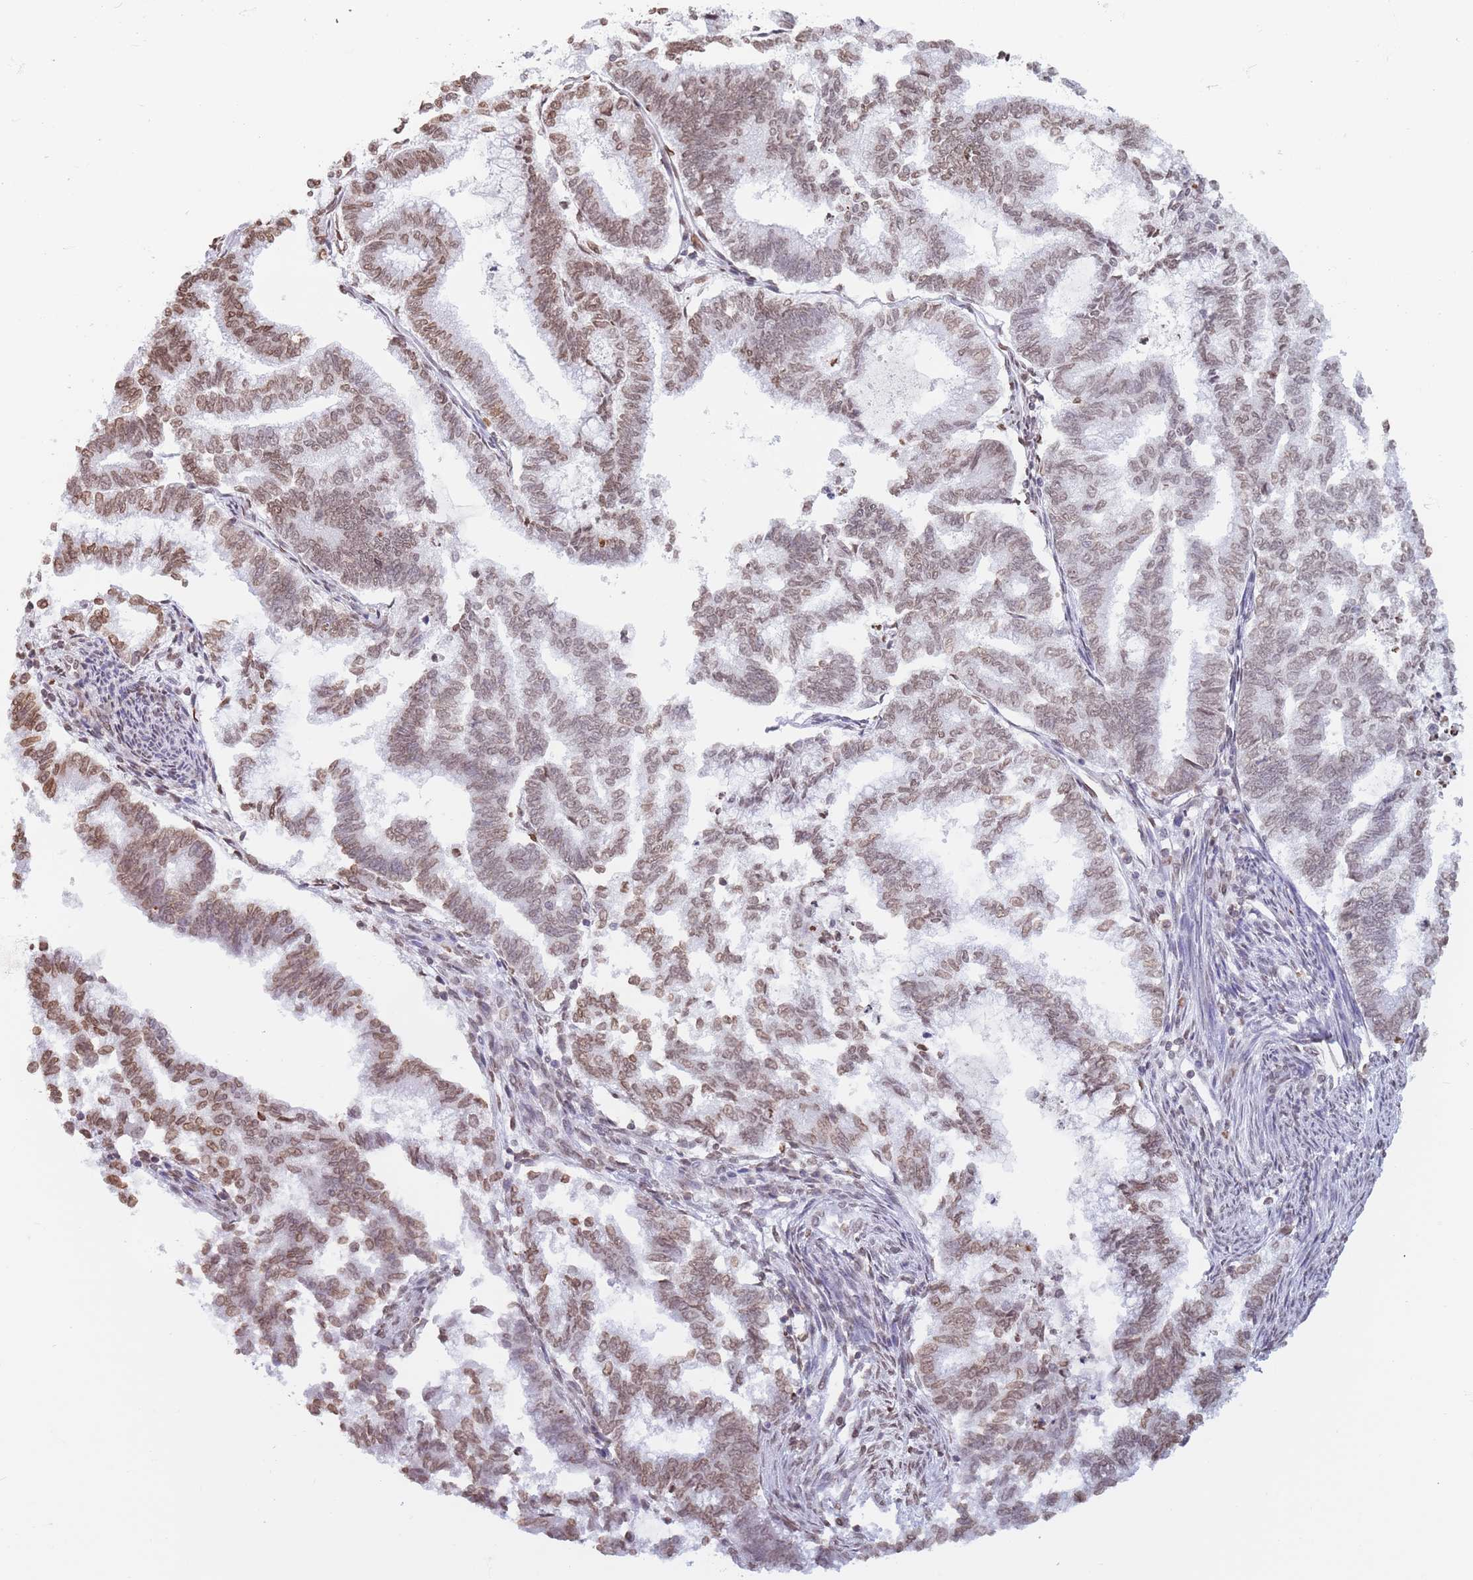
{"staining": {"intensity": "moderate", "quantity": "25%-75%", "location": "nuclear"}, "tissue": "endometrial cancer", "cell_type": "Tumor cells", "image_type": "cancer", "snomed": [{"axis": "morphology", "description": "Adenocarcinoma, NOS"}, {"axis": "topography", "description": "Endometrium"}], "caption": "Human endometrial cancer (adenocarcinoma) stained for a protein (brown) shows moderate nuclear positive staining in about 25%-75% of tumor cells.", "gene": "RYK", "patient": {"sex": "female", "age": 79}}